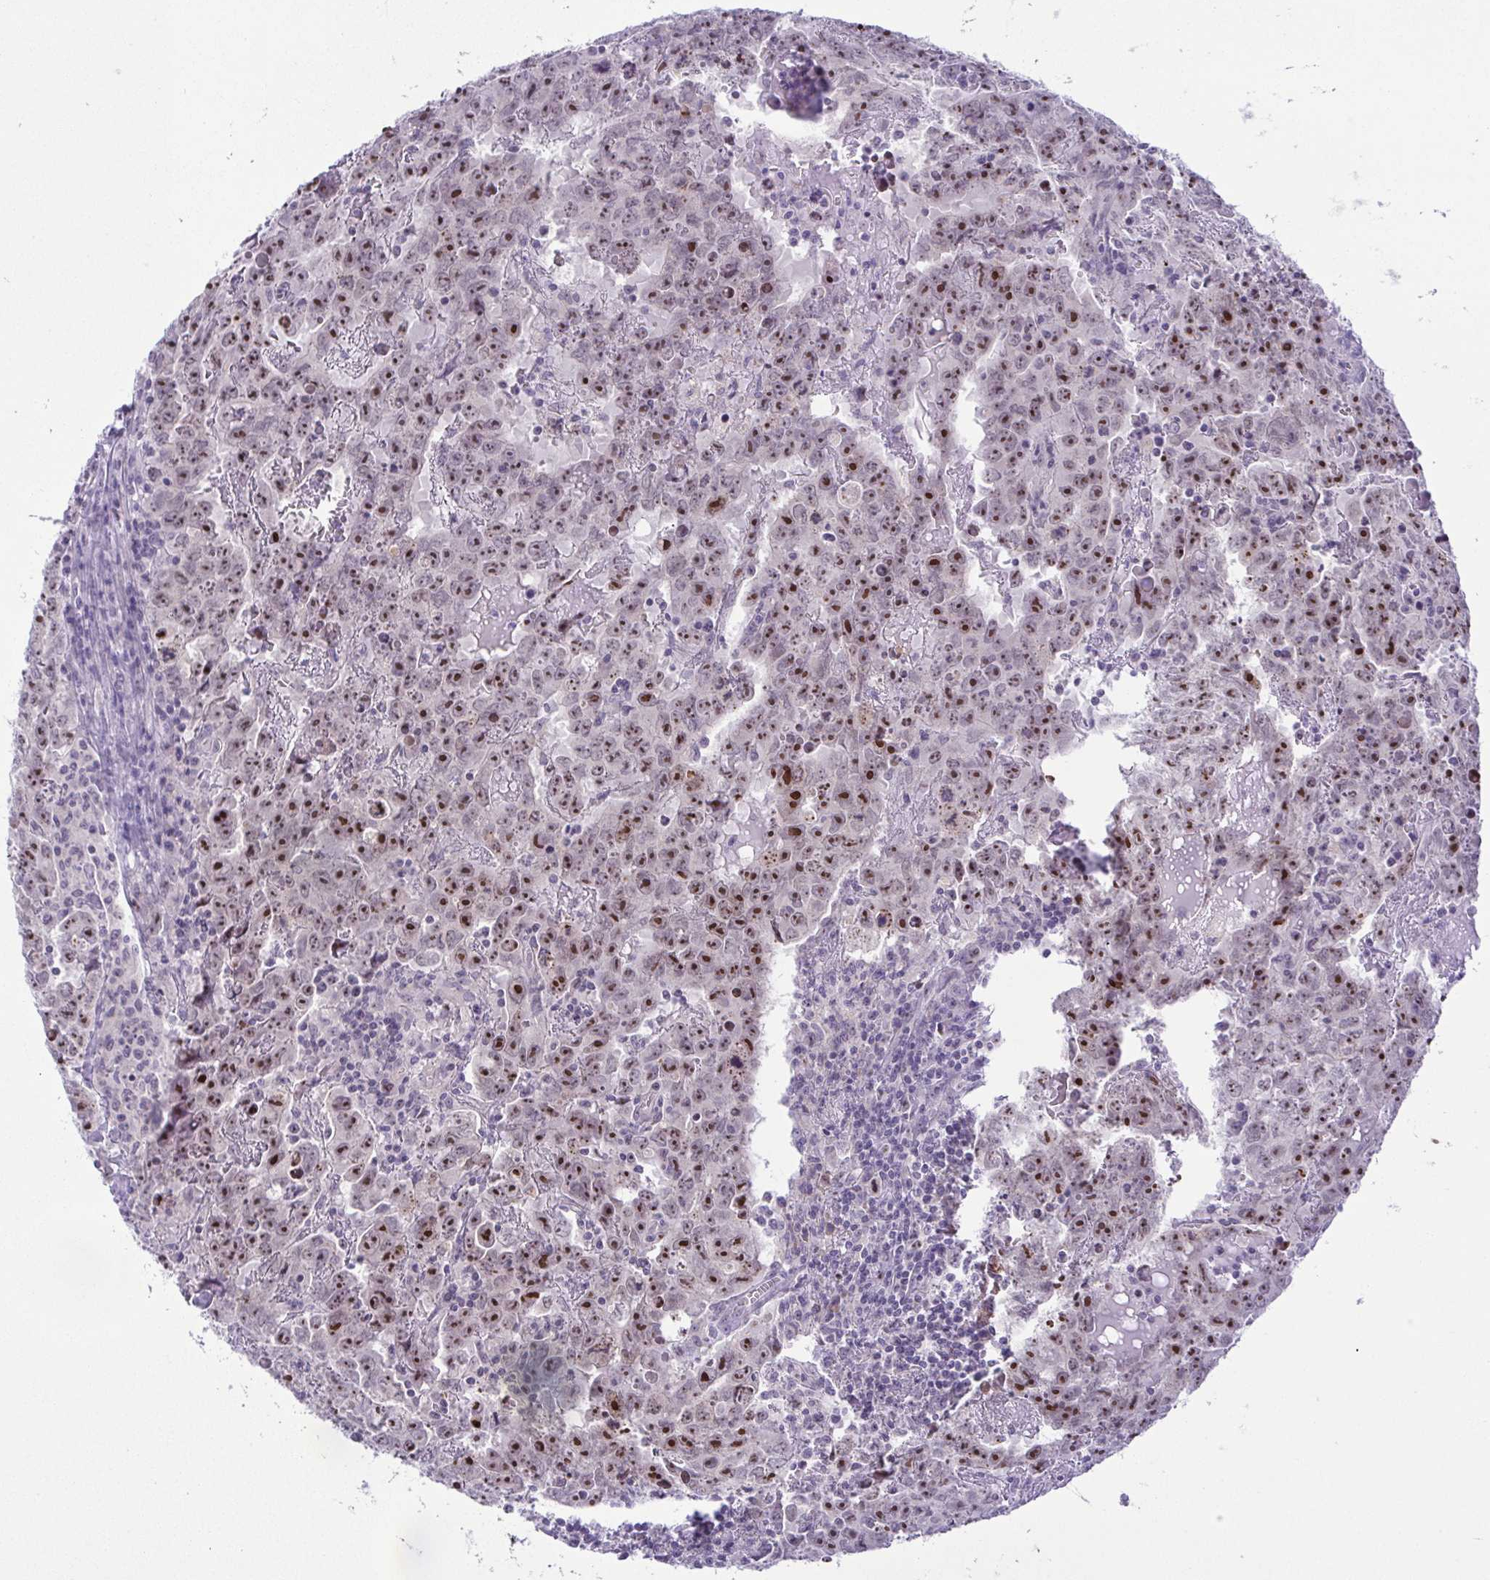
{"staining": {"intensity": "strong", "quantity": ">75%", "location": "nuclear"}, "tissue": "testis cancer", "cell_type": "Tumor cells", "image_type": "cancer", "snomed": [{"axis": "morphology", "description": "Carcinoma, Embryonal, NOS"}, {"axis": "topography", "description": "Testis"}], "caption": "Immunohistochemistry (IHC) of embryonal carcinoma (testis) shows high levels of strong nuclear expression in approximately >75% of tumor cells.", "gene": "RSL24D1", "patient": {"sex": "male", "age": 22}}